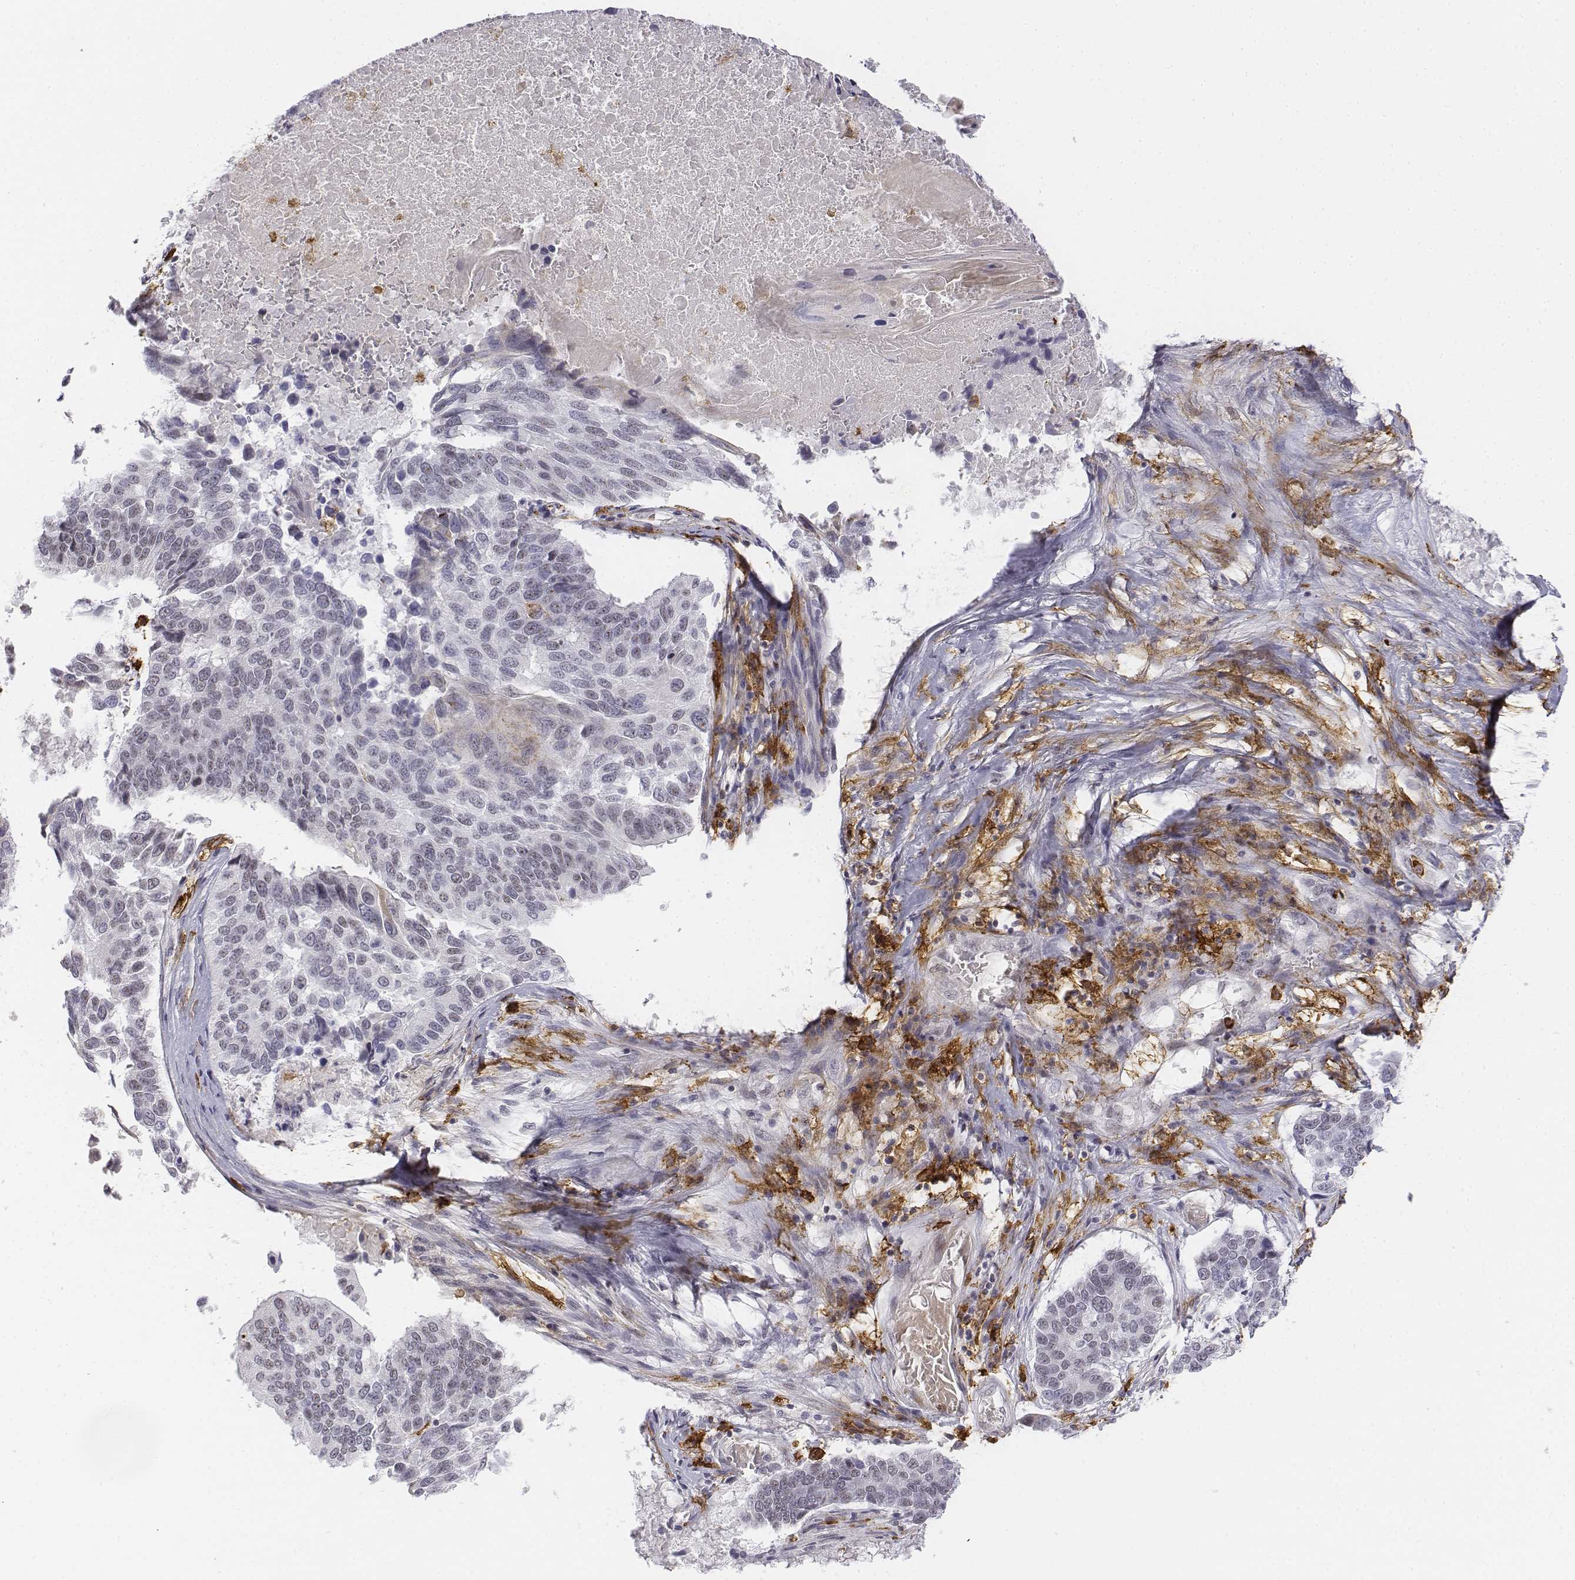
{"staining": {"intensity": "negative", "quantity": "none", "location": "none"}, "tissue": "lung cancer", "cell_type": "Tumor cells", "image_type": "cancer", "snomed": [{"axis": "morphology", "description": "Squamous cell carcinoma, NOS"}, {"axis": "topography", "description": "Lung"}], "caption": "Tumor cells show no significant staining in lung cancer (squamous cell carcinoma).", "gene": "CD14", "patient": {"sex": "male", "age": 73}}